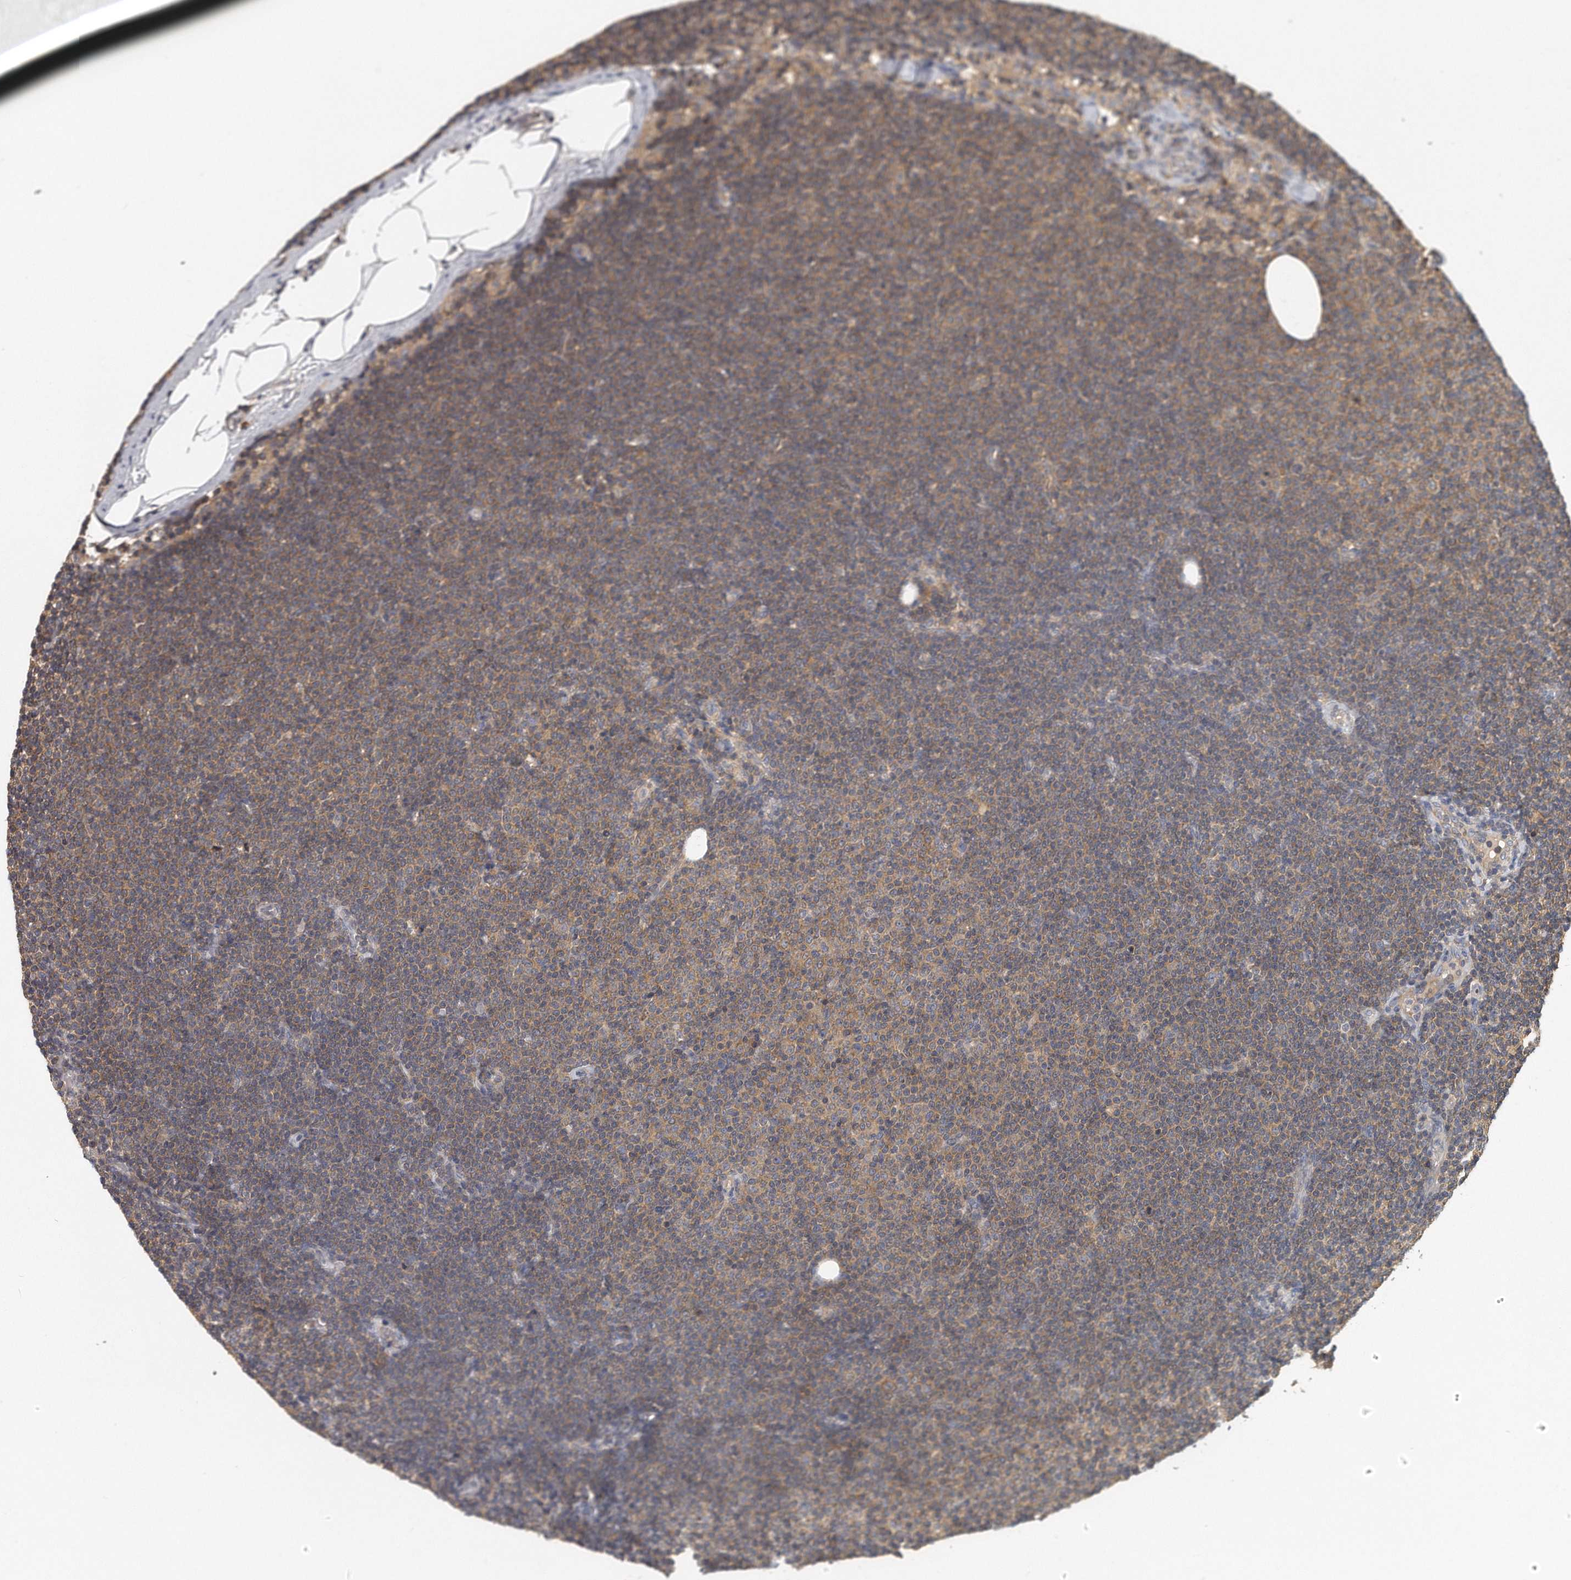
{"staining": {"intensity": "weak", "quantity": ">75%", "location": "cytoplasmic/membranous"}, "tissue": "lymphoma", "cell_type": "Tumor cells", "image_type": "cancer", "snomed": [{"axis": "morphology", "description": "Malignant lymphoma, non-Hodgkin's type, Low grade"}, {"axis": "topography", "description": "Lymph node"}], "caption": "Human lymphoma stained with a protein marker displays weak staining in tumor cells.", "gene": "EIF3I", "patient": {"sex": "female", "age": 53}}